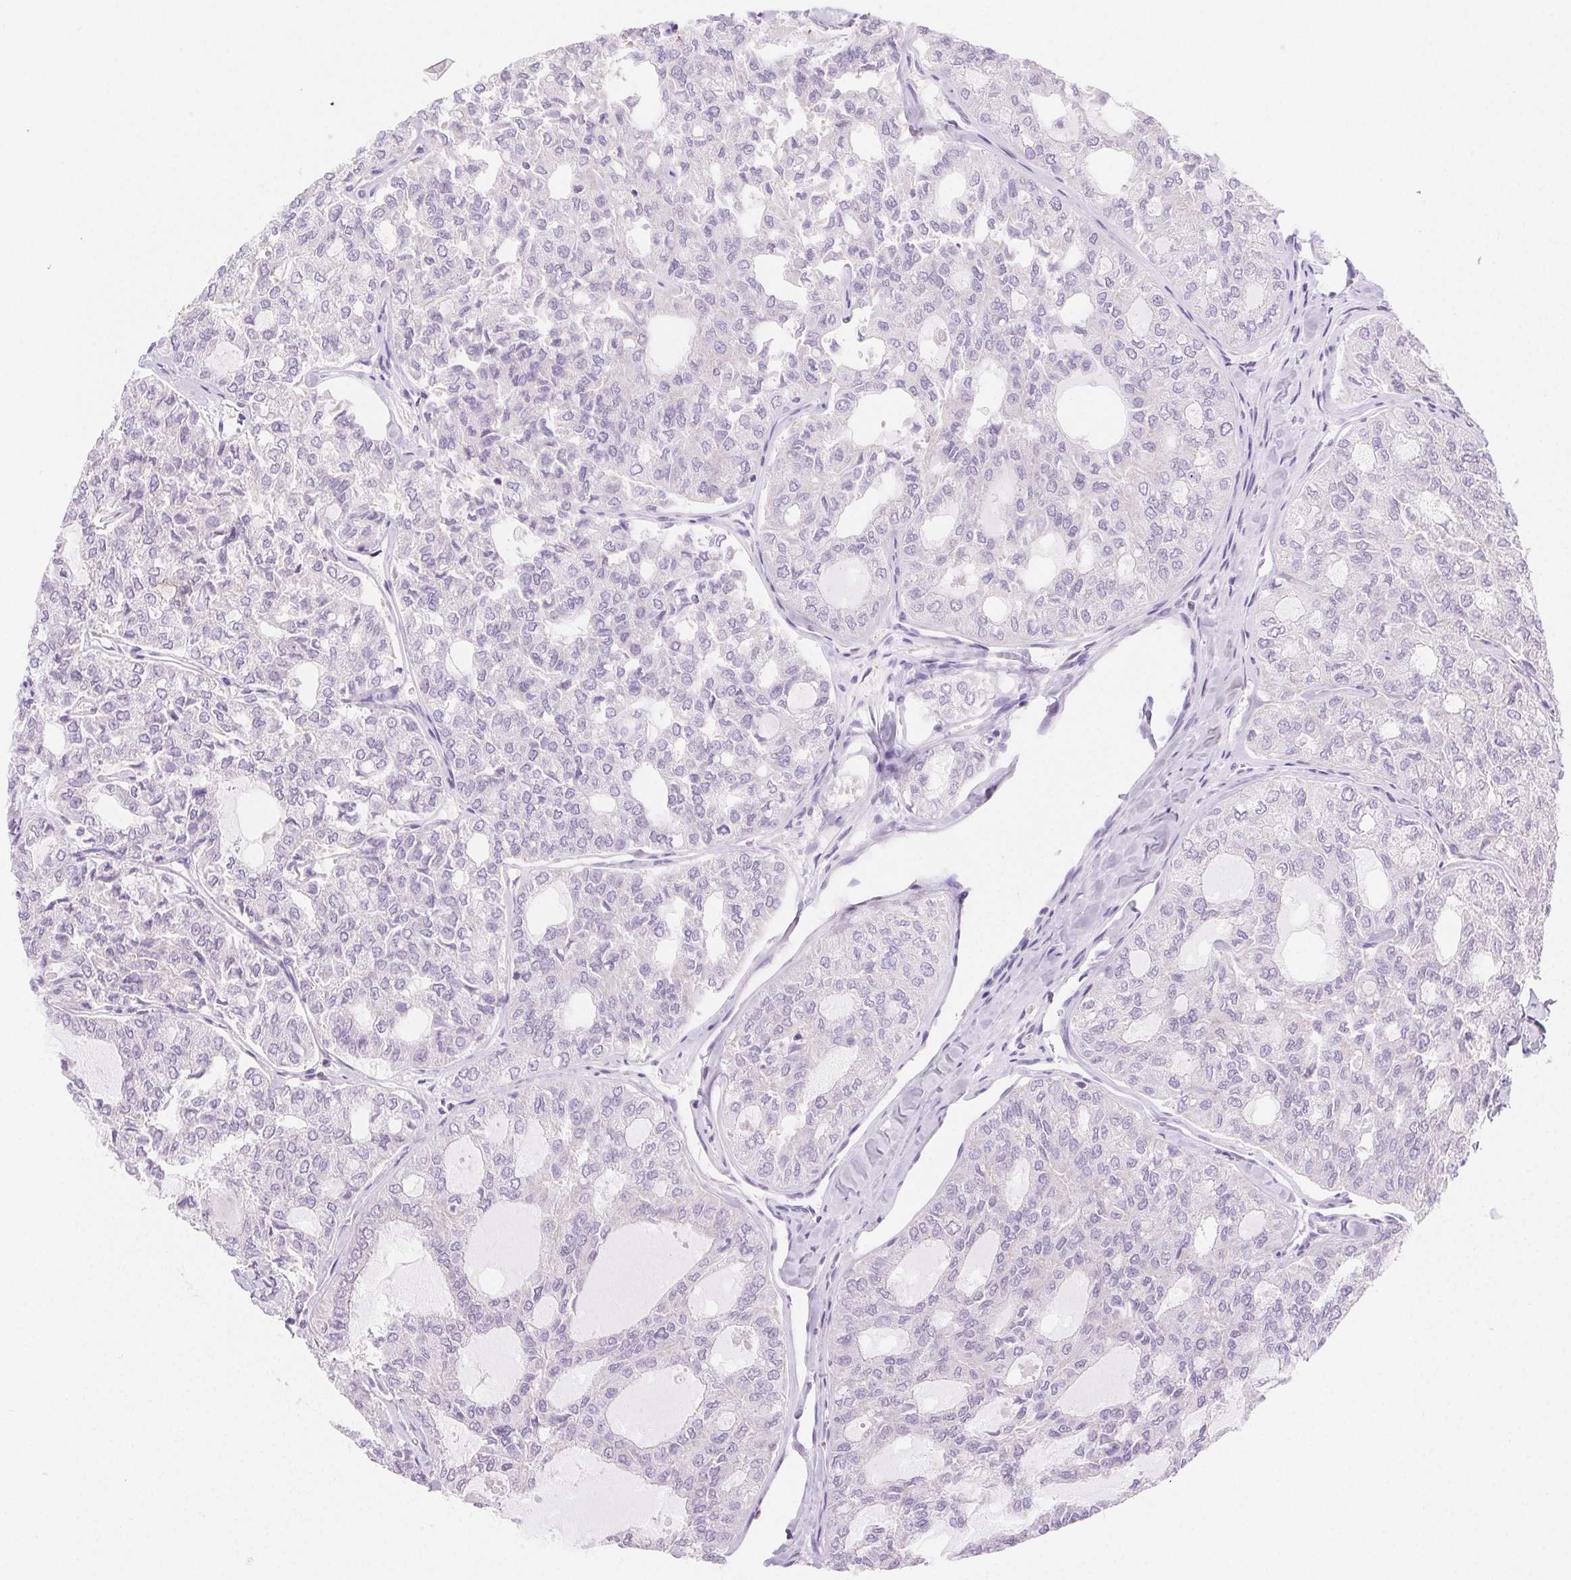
{"staining": {"intensity": "negative", "quantity": "none", "location": "none"}, "tissue": "thyroid cancer", "cell_type": "Tumor cells", "image_type": "cancer", "snomed": [{"axis": "morphology", "description": "Follicular adenoma carcinoma, NOS"}, {"axis": "topography", "description": "Thyroid gland"}], "caption": "Tumor cells show no significant protein positivity in thyroid follicular adenoma carcinoma.", "gene": "FGA", "patient": {"sex": "male", "age": 75}}